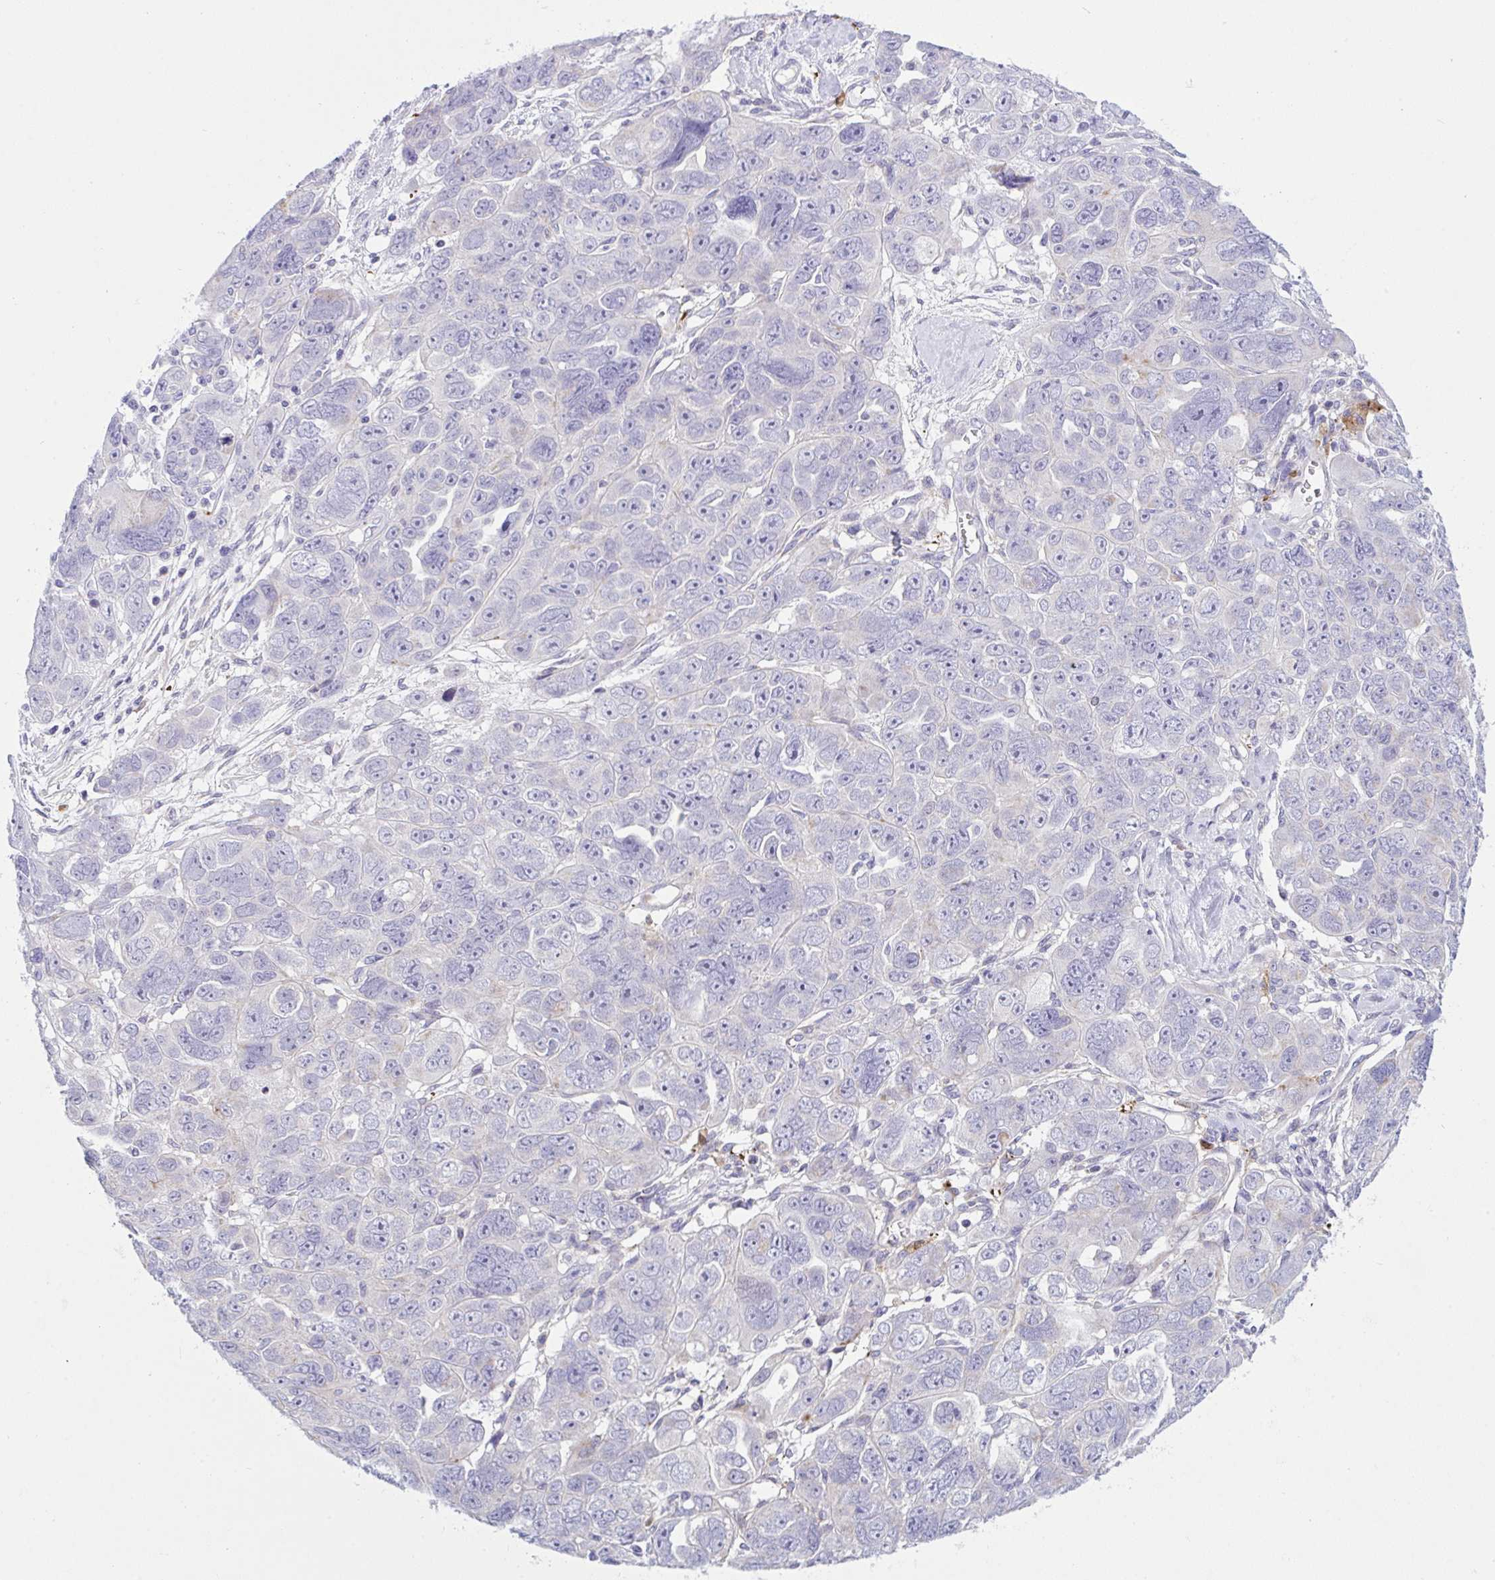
{"staining": {"intensity": "negative", "quantity": "none", "location": "none"}, "tissue": "ovarian cancer", "cell_type": "Tumor cells", "image_type": "cancer", "snomed": [{"axis": "morphology", "description": "Cystadenocarcinoma, serous, NOS"}, {"axis": "topography", "description": "Ovary"}], "caption": "Immunohistochemistry (IHC) photomicrograph of neoplastic tissue: human ovarian cancer (serous cystadenocarcinoma) stained with DAB reveals no significant protein positivity in tumor cells.", "gene": "DTX3", "patient": {"sex": "female", "age": 63}}